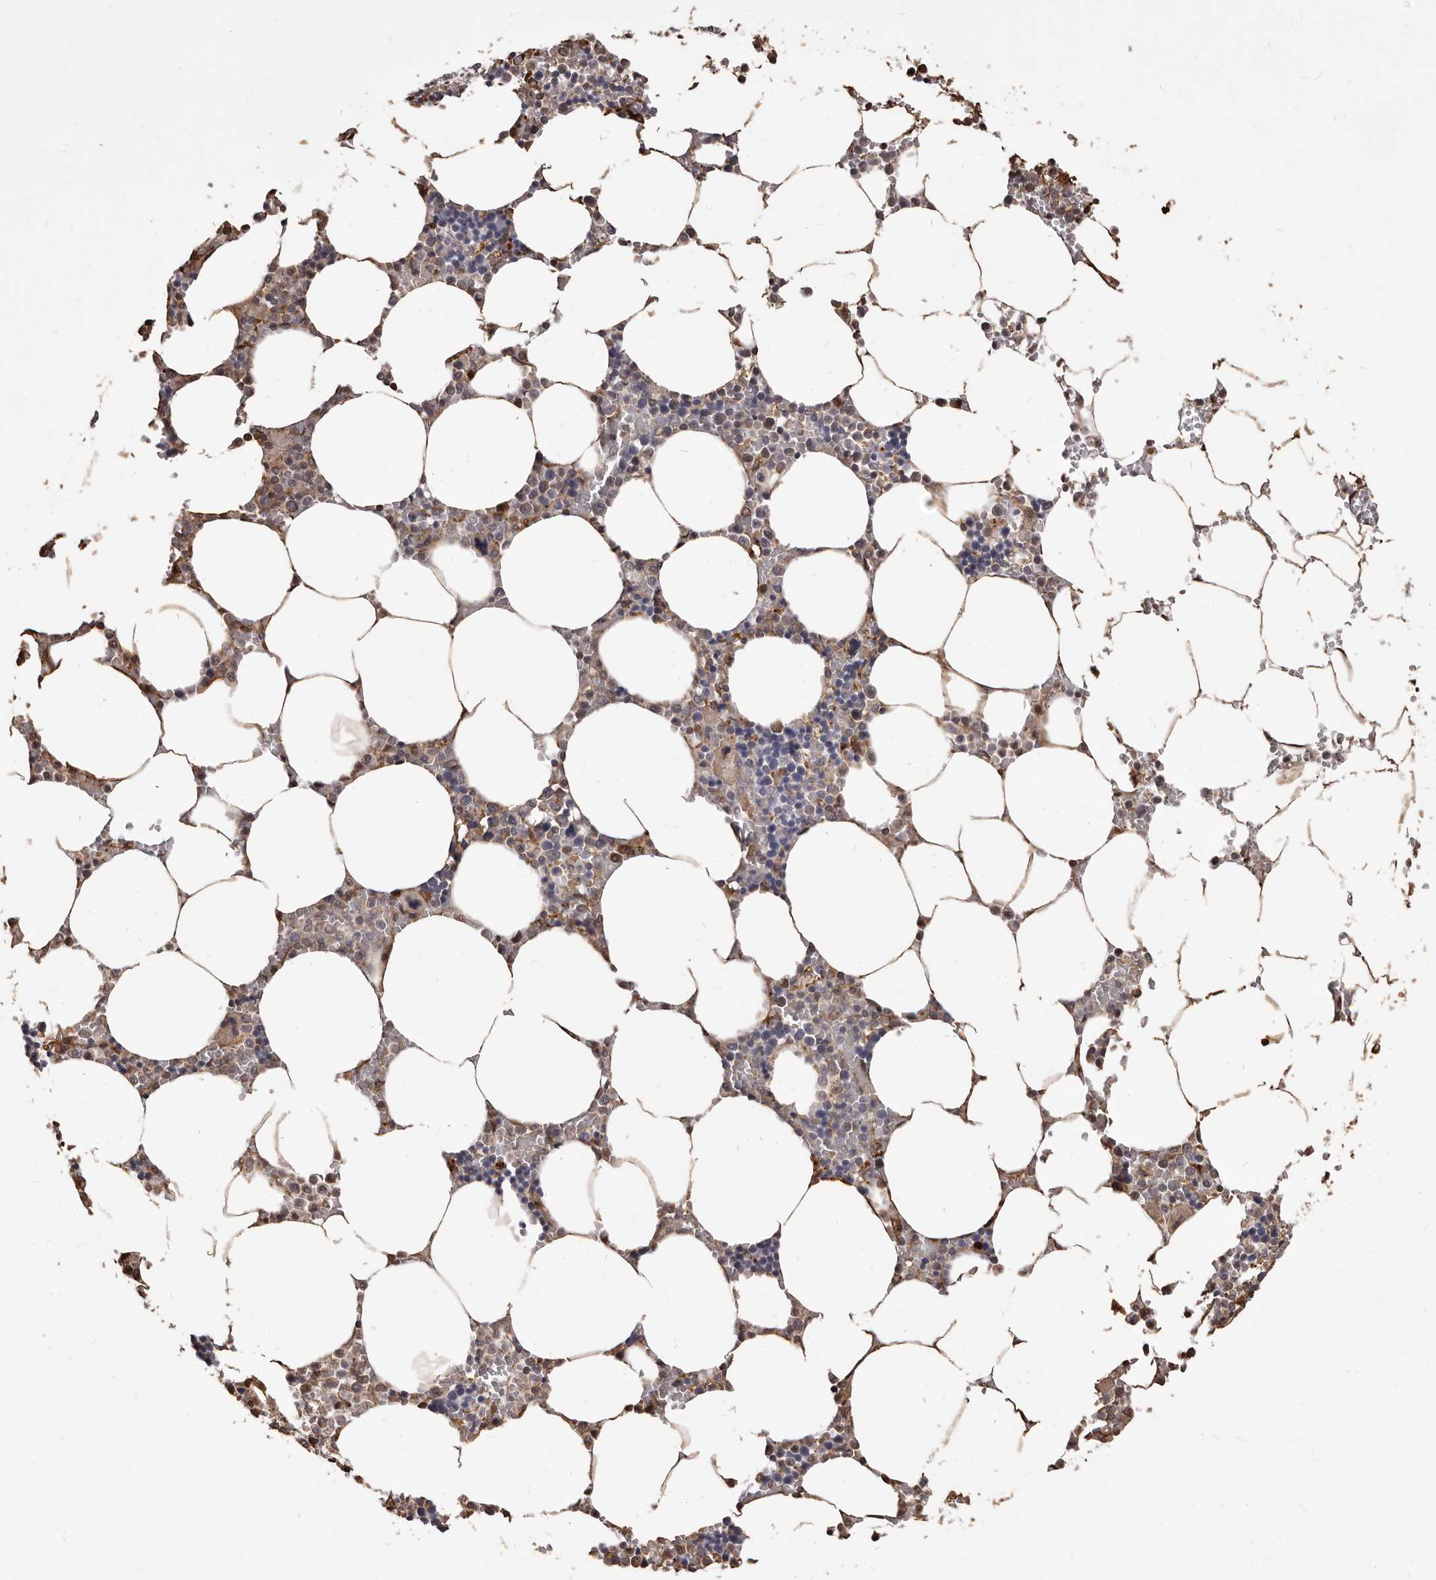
{"staining": {"intensity": "weak", "quantity": "<25%", "location": "cytoplasmic/membranous"}, "tissue": "bone marrow", "cell_type": "Hematopoietic cells", "image_type": "normal", "snomed": [{"axis": "morphology", "description": "Normal tissue, NOS"}, {"axis": "topography", "description": "Bone marrow"}], "caption": "High magnification brightfield microscopy of unremarkable bone marrow stained with DAB (3,3'-diaminobenzidine) (brown) and counterstained with hematoxylin (blue): hematopoietic cells show no significant positivity. (DAB immunohistochemistry, high magnification).", "gene": "ALPK1", "patient": {"sex": "male", "age": 70}}